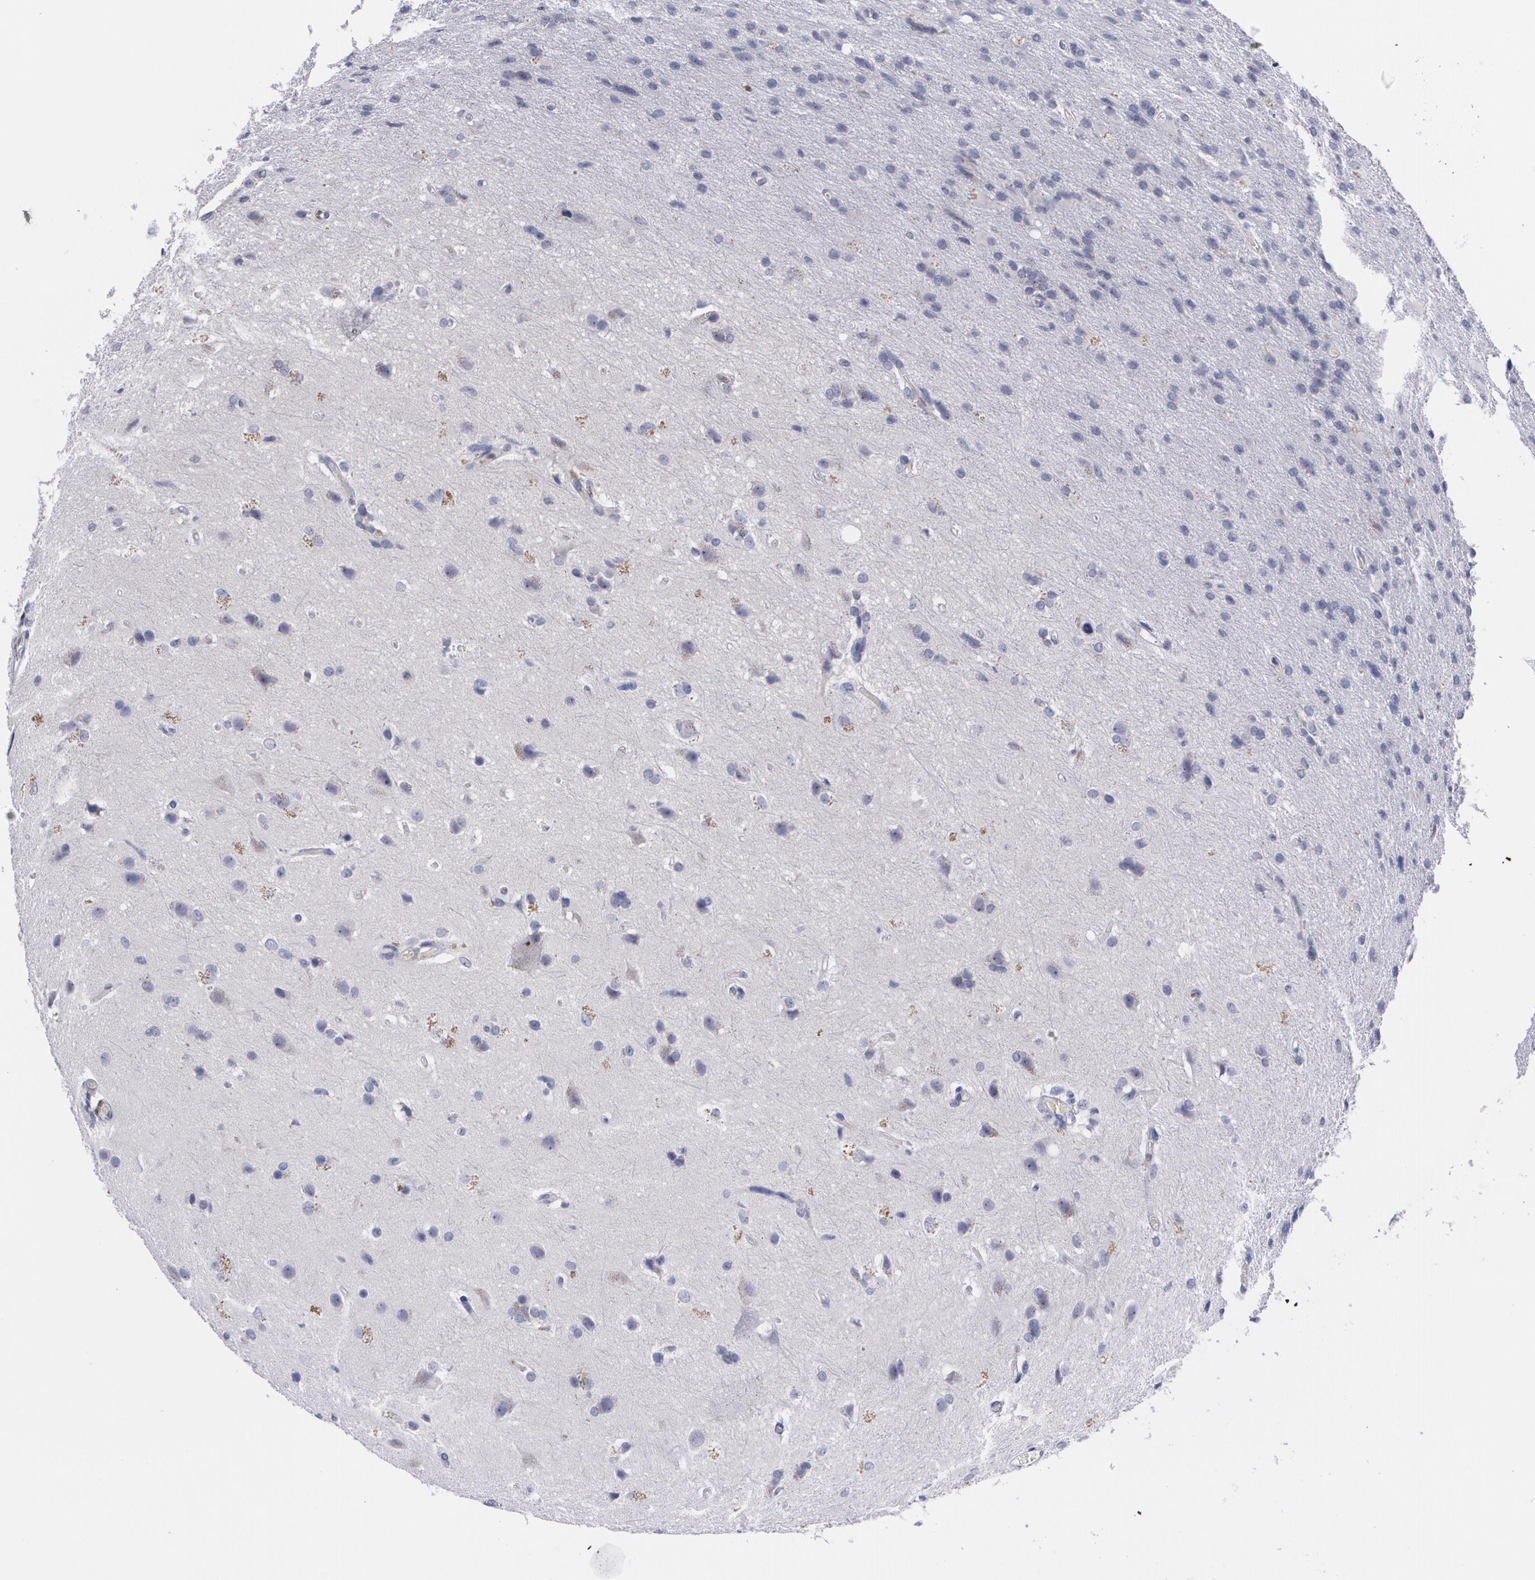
{"staining": {"intensity": "weak", "quantity": "<25%", "location": "cytoplasmic/membranous"}, "tissue": "glioma", "cell_type": "Tumor cells", "image_type": "cancer", "snomed": [{"axis": "morphology", "description": "Glioma, malignant, High grade"}, {"axis": "topography", "description": "Brain"}], "caption": "IHC of malignant glioma (high-grade) exhibits no staining in tumor cells.", "gene": "HMMR", "patient": {"sex": "male", "age": 68}}